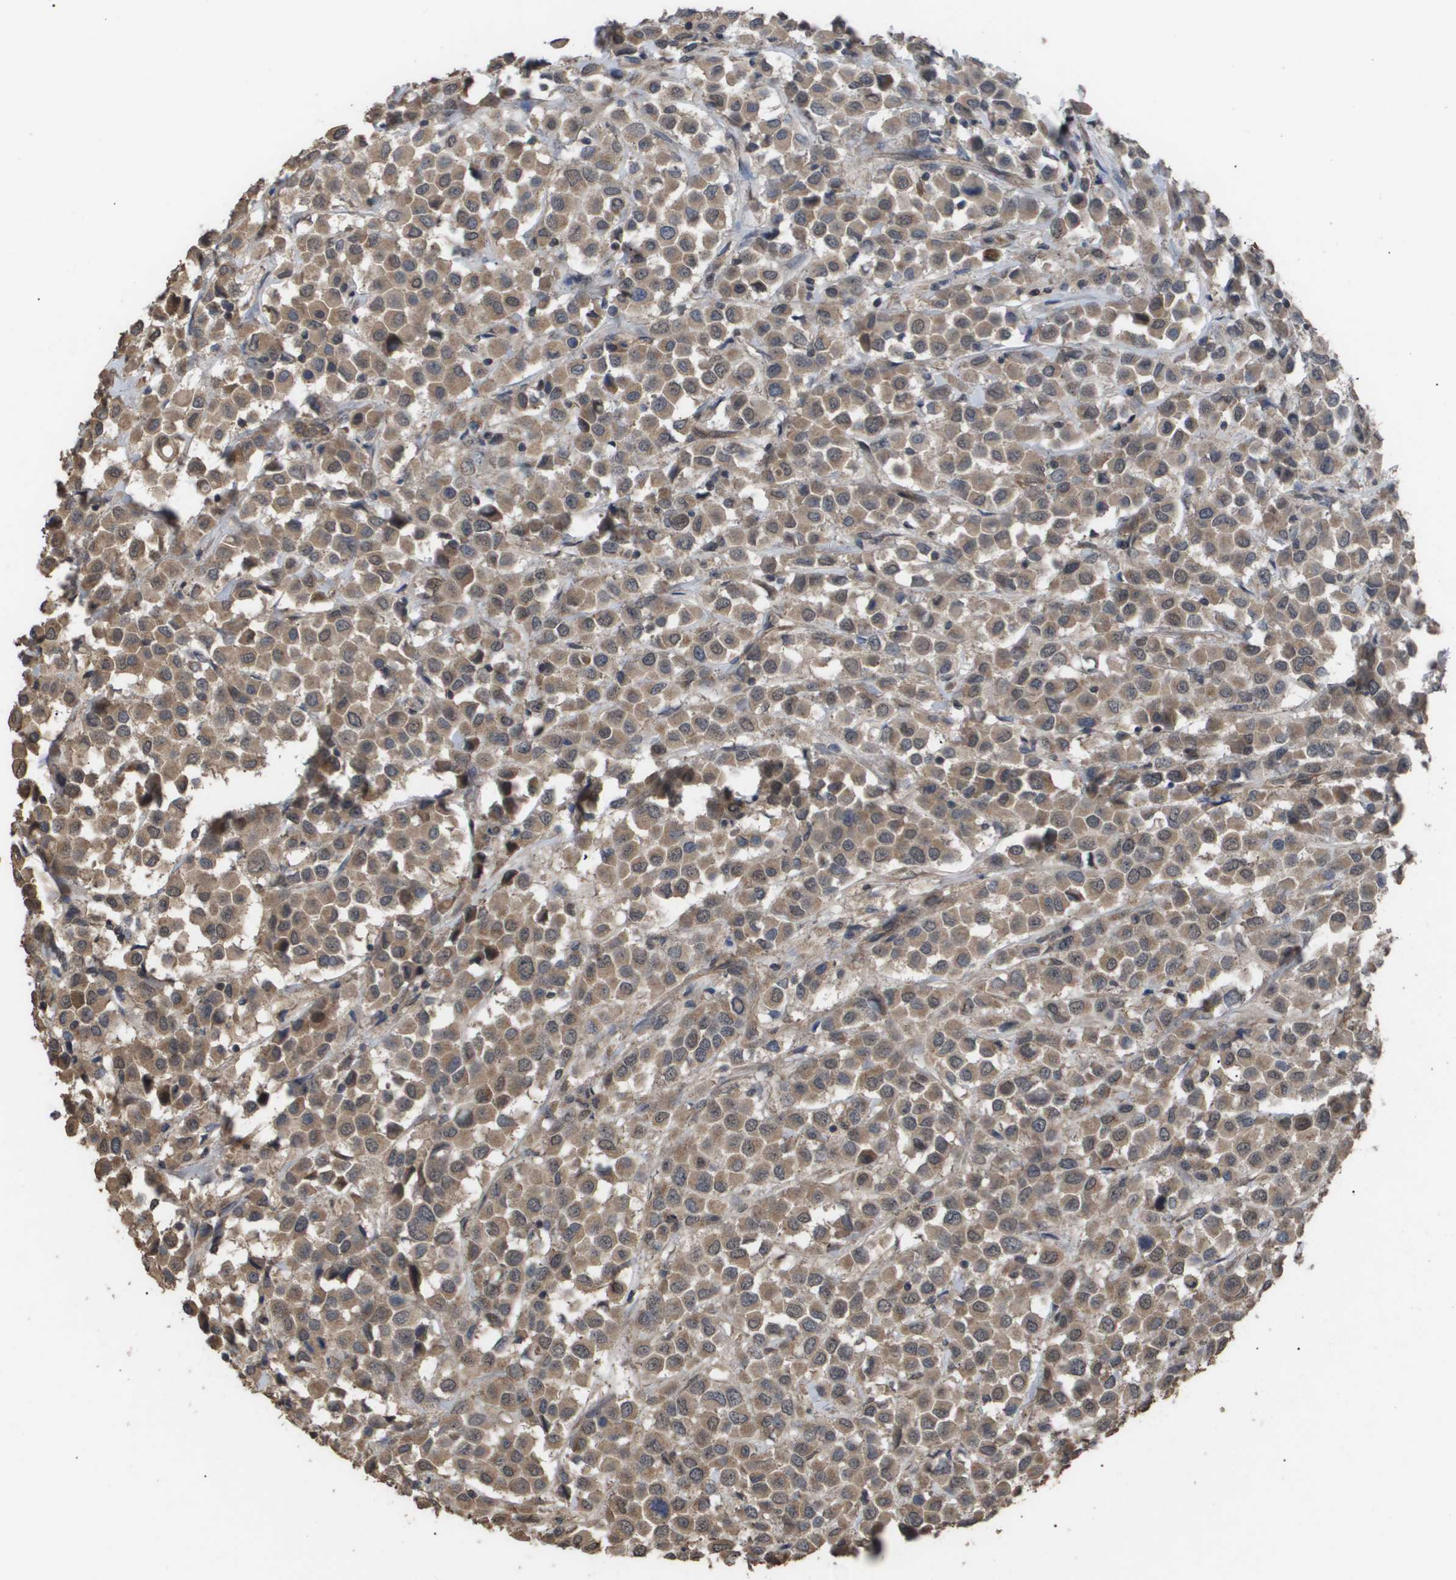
{"staining": {"intensity": "moderate", "quantity": ">75%", "location": "cytoplasmic/membranous"}, "tissue": "breast cancer", "cell_type": "Tumor cells", "image_type": "cancer", "snomed": [{"axis": "morphology", "description": "Duct carcinoma"}, {"axis": "topography", "description": "Breast"}], "caption": "A high-resolution image shows immunohistochemistry (IHC) staining of breast cancer (infiltrating ductal carcinoma), which reveals moderate cytoplasmic/membranous positivity in approximately >75% of tumor cells. The staining is performed using DAB (3,3'-diaminobenzidine) brown chromogen to label protein expression. The nuclei are counter-stained blue using hematoxylin.", "gene": "CUL5", "patient": {"sex": "female", "age": 61}}